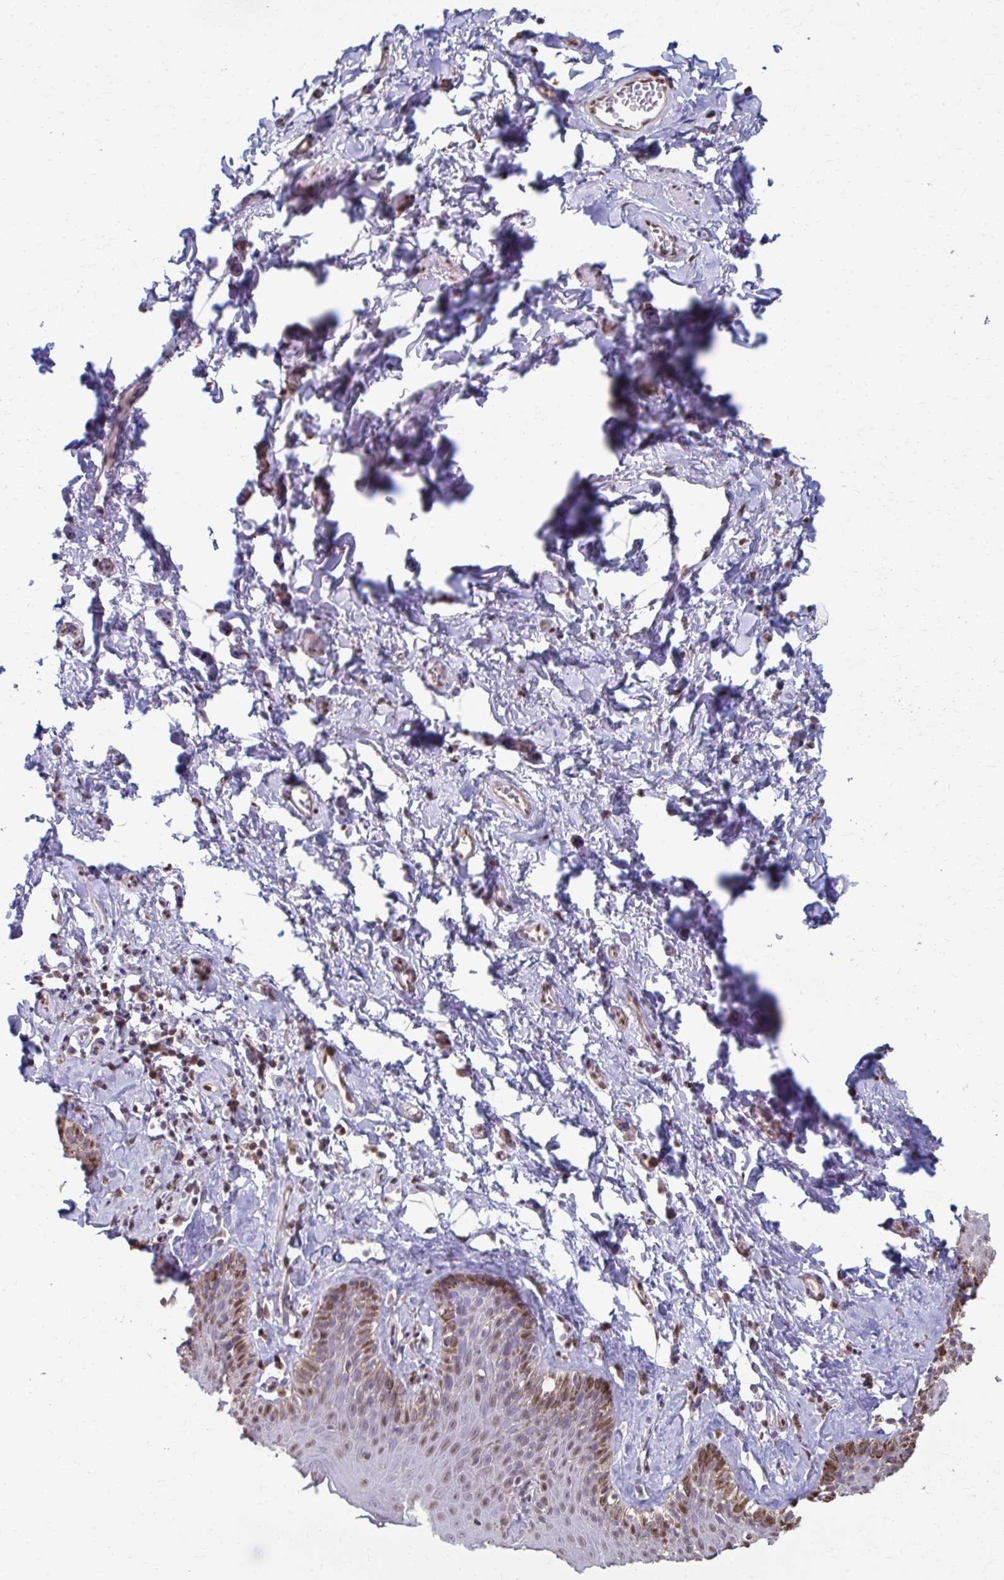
{"staining": {"intensity": "moderate", "quantity": "<25%", "location": "nuclear"}, "tissue": "skin", "cell_type": "Epidermal cells", "image_type": "normal", "snomed": [{"axis": "morphology", "description": "Normal tissue, NOS"}, {"axis": "topography", "description": "Vulva"}, {"axis": "topography", "description": "Peripheral nerve tissue"}], "caption": "The micrograph exhibits staining of normal skin, revealing moderate nuclear protein positivity (brown color) within epidermal cells. (brown staining indicates protein expression, while blue staining denotes nuclei).", "gene": "ING4", "patient": {"sex": "female", "age": 66}}